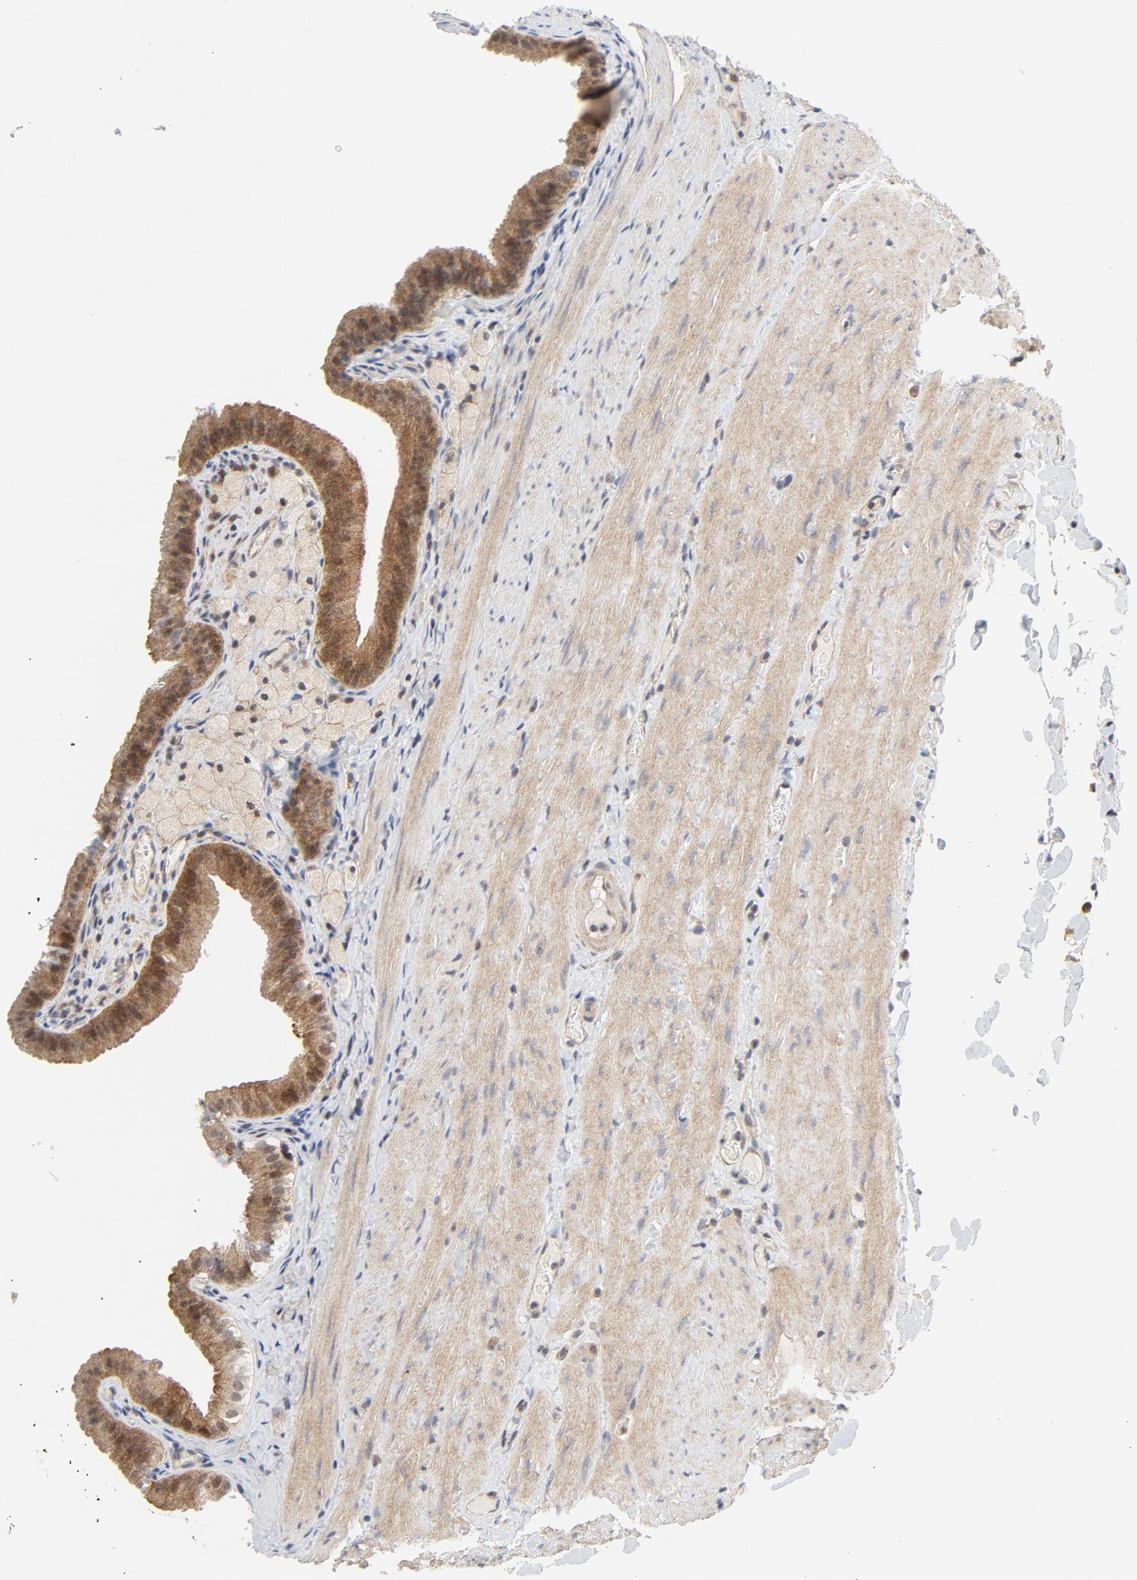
{"staining": {"intensity": "moderate", "quantity": ">75%", "location": "cytoplasmic/membranous"}, "tissue": "gallbladder", "cell_type": "Glandular cells", "image_type": "normal", "snomed": [{"axis": "morphology", "description": "Normal tissue, NOS"}, {"axis": "topography", "description": "Gallbladder"}], "caption": "Unremarkable gallbladder was stained to show a protein in brown. There is medium levels of moderate cytoplasmic/membranous staining in approximately >75% of glandular cells. (DAB = brown stain, brightfield microscopy at high magnification).", "gene": "MAP2K7", "patient": {"sex": "female", "age": 24}}